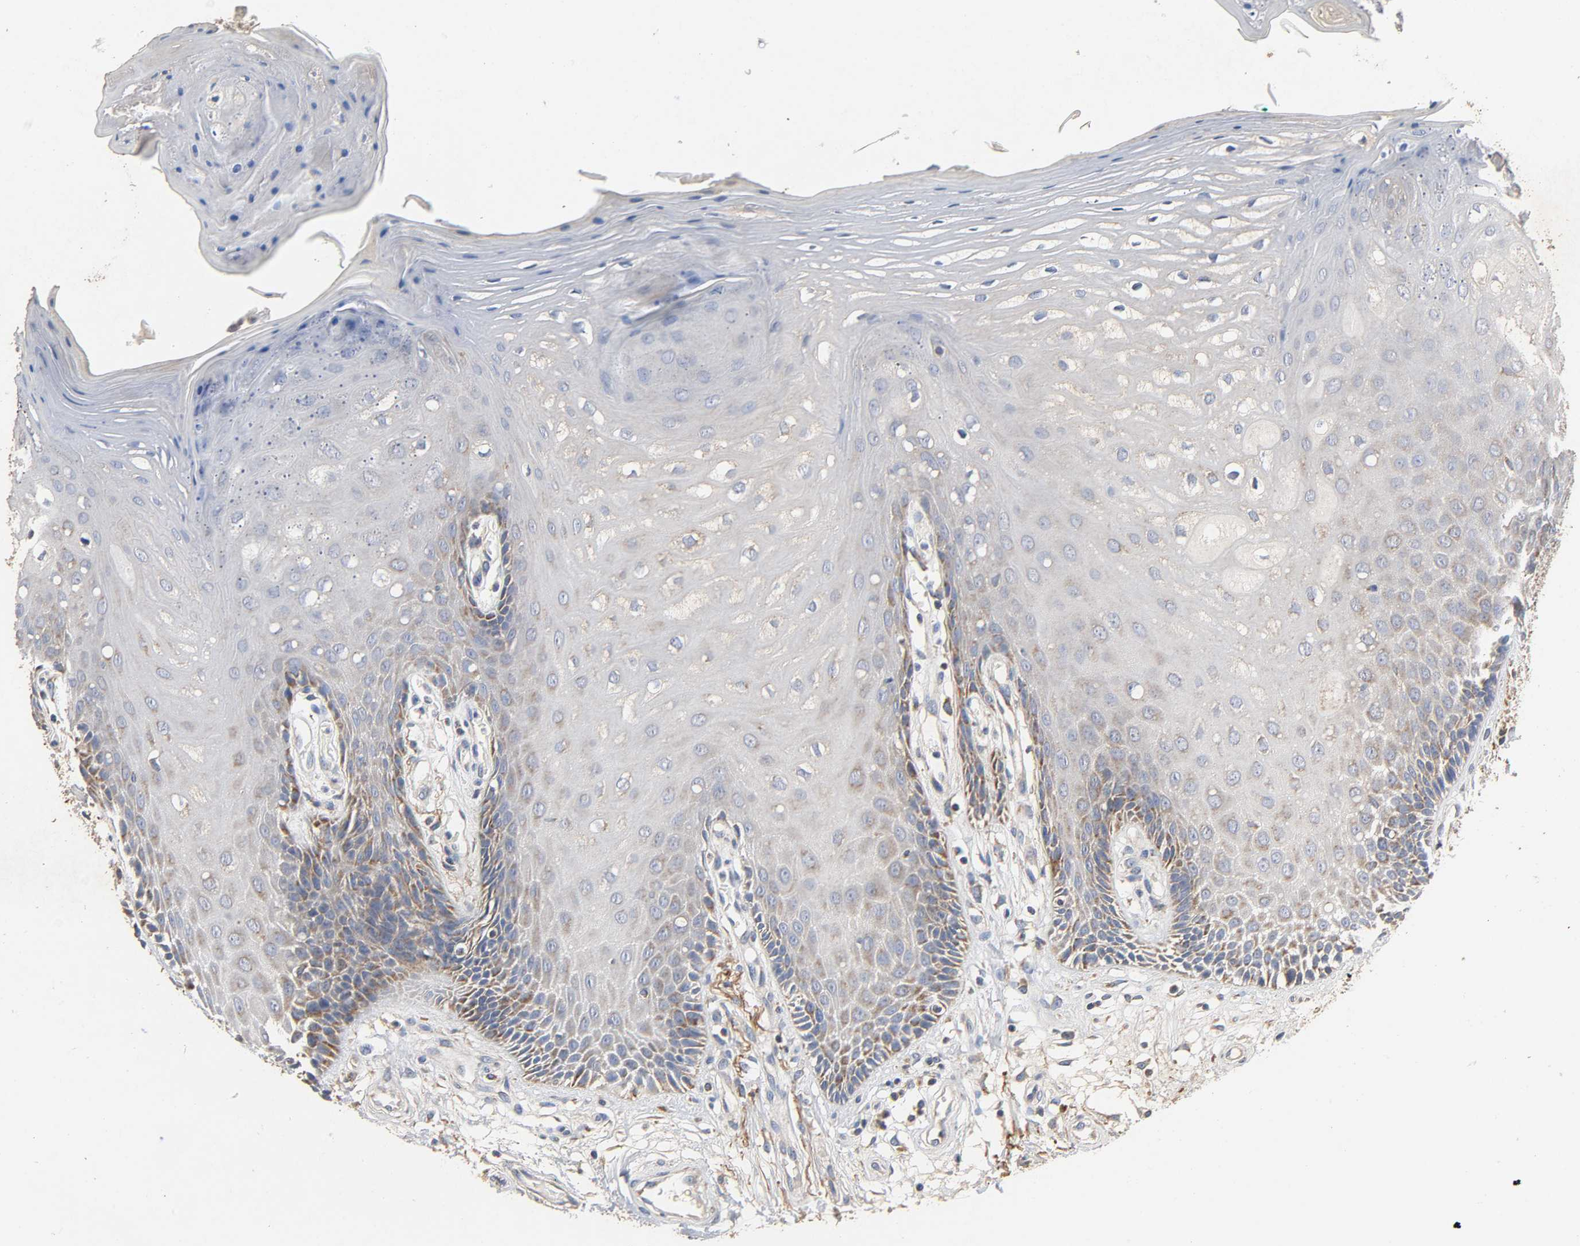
{"staining": {"intensity": "weak", "quantity": "<25%", "location": "cytoplasmic/membranous"}, "tissue": "oral mucosa", "cell_type": "Squamous epithelial cells", "image_type": "normal", "snomed": [{"axis": "morphology", "description": "Normal tissue, NOS"}, {"axis": "morphology", "description": "Squamous cell carcinoma, NOS"}, {"axis": "topography", "description": "Skeletal muscle"}, {"axis": "topography", "description": "Oral tissue"}, {"axis": "topography", "description": "Head-Neck"}], "caption": "This is an IHC micrograph of benign oral mucosa. There is no staining in squamous epithelial cells.", "gene": "NDUFS3", "patient": {"sex": "female", "age": 84}}